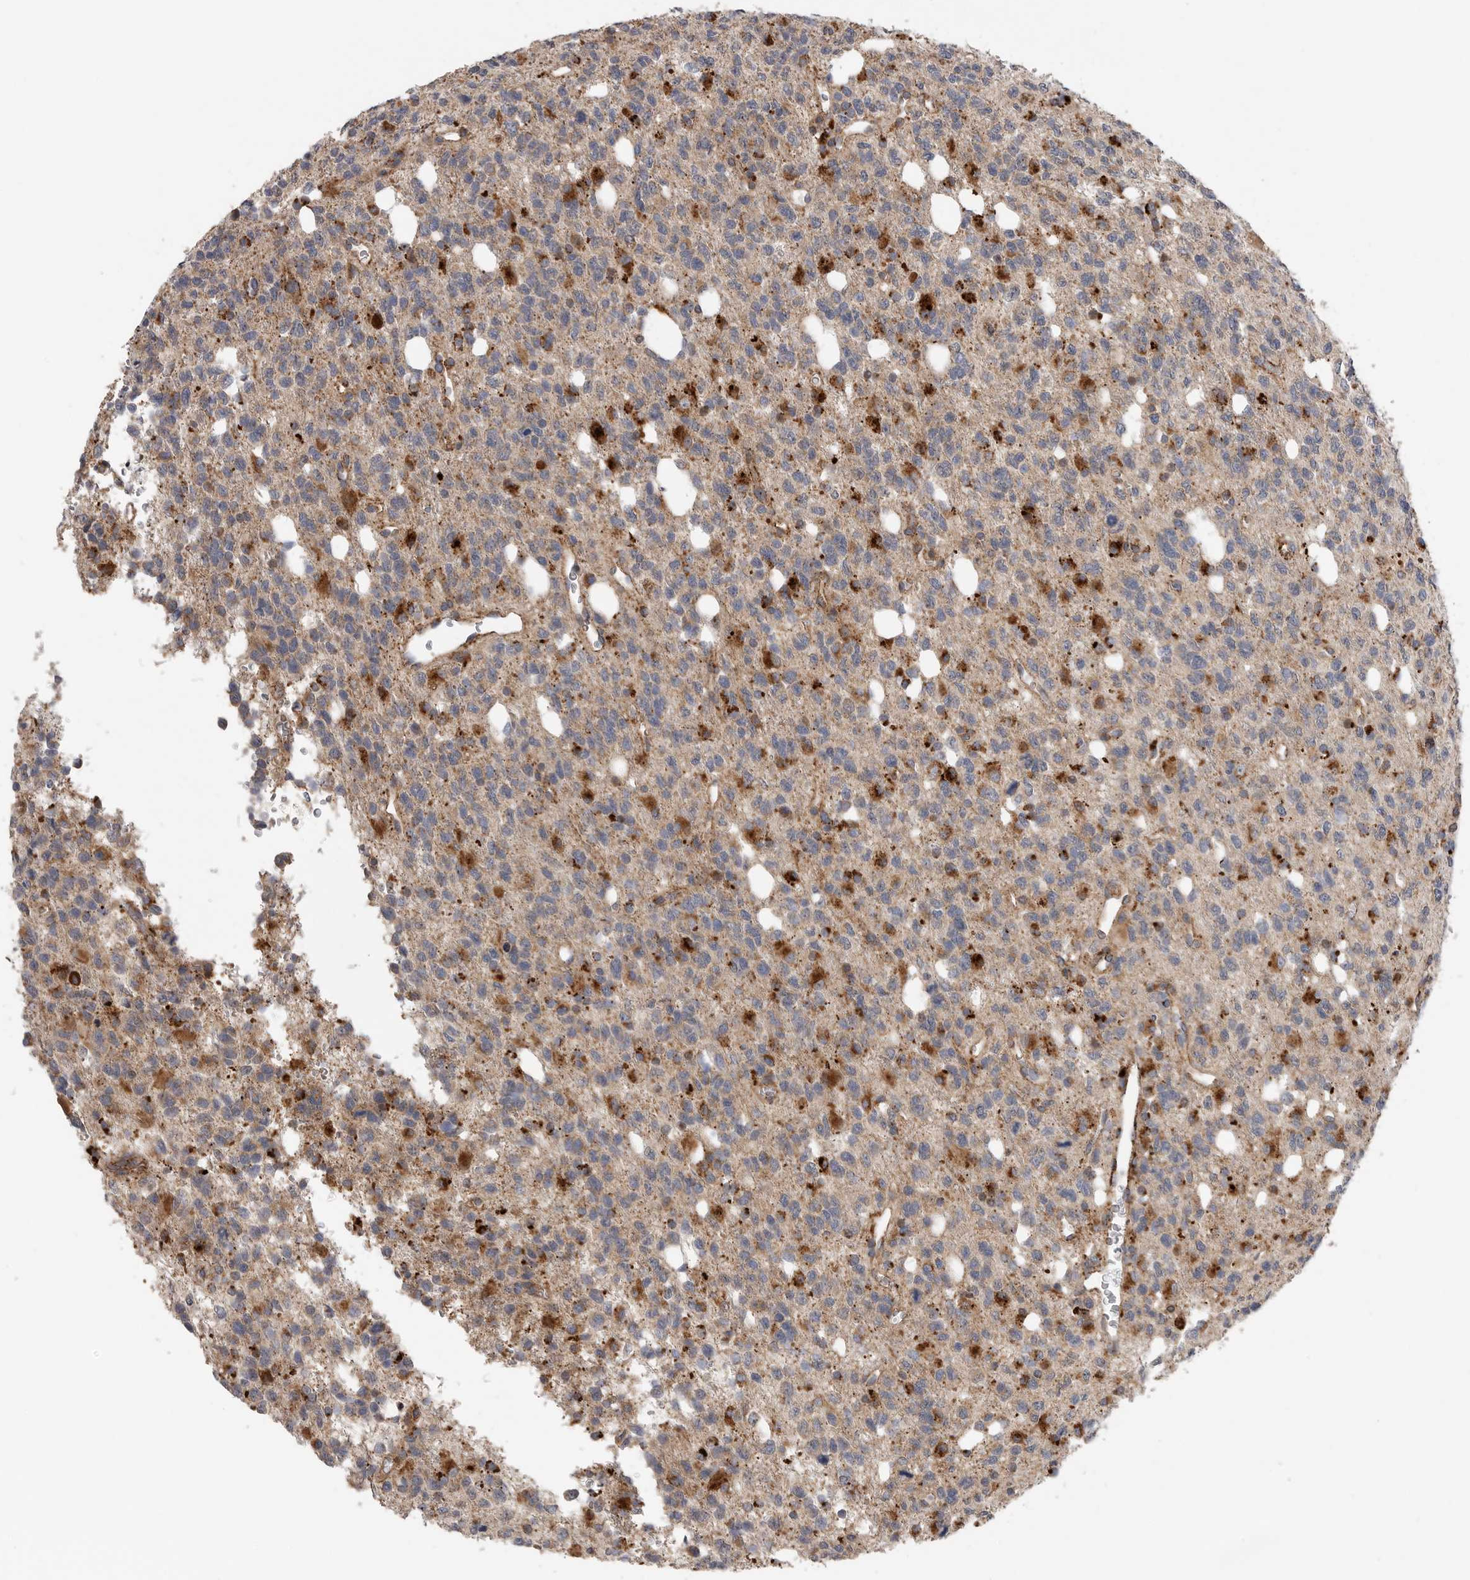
{"staining": {"intensity": "moderate", "quantity": "25%-75%", "location": "cytoplasmic/membranous"}, "tissue": "glioma", "cell_type": "Tumor cells", "image_type": "cancer", "snomed": [{"axis": "morphology", "description": "Glioma, malignant, High grade"}, {"axis": "topography", "description": "Brain"}], "caption": "Glioma stained for a protein demonstrates moderate cytoplasmic/membranous positivity in tumor cells. (Stains: DAB in brown, nuclei in blue, Microscopy: brightfield microscopy at high magnification).", "gene": "GALNS", "patient": {"sex": "female", "age": 62}}